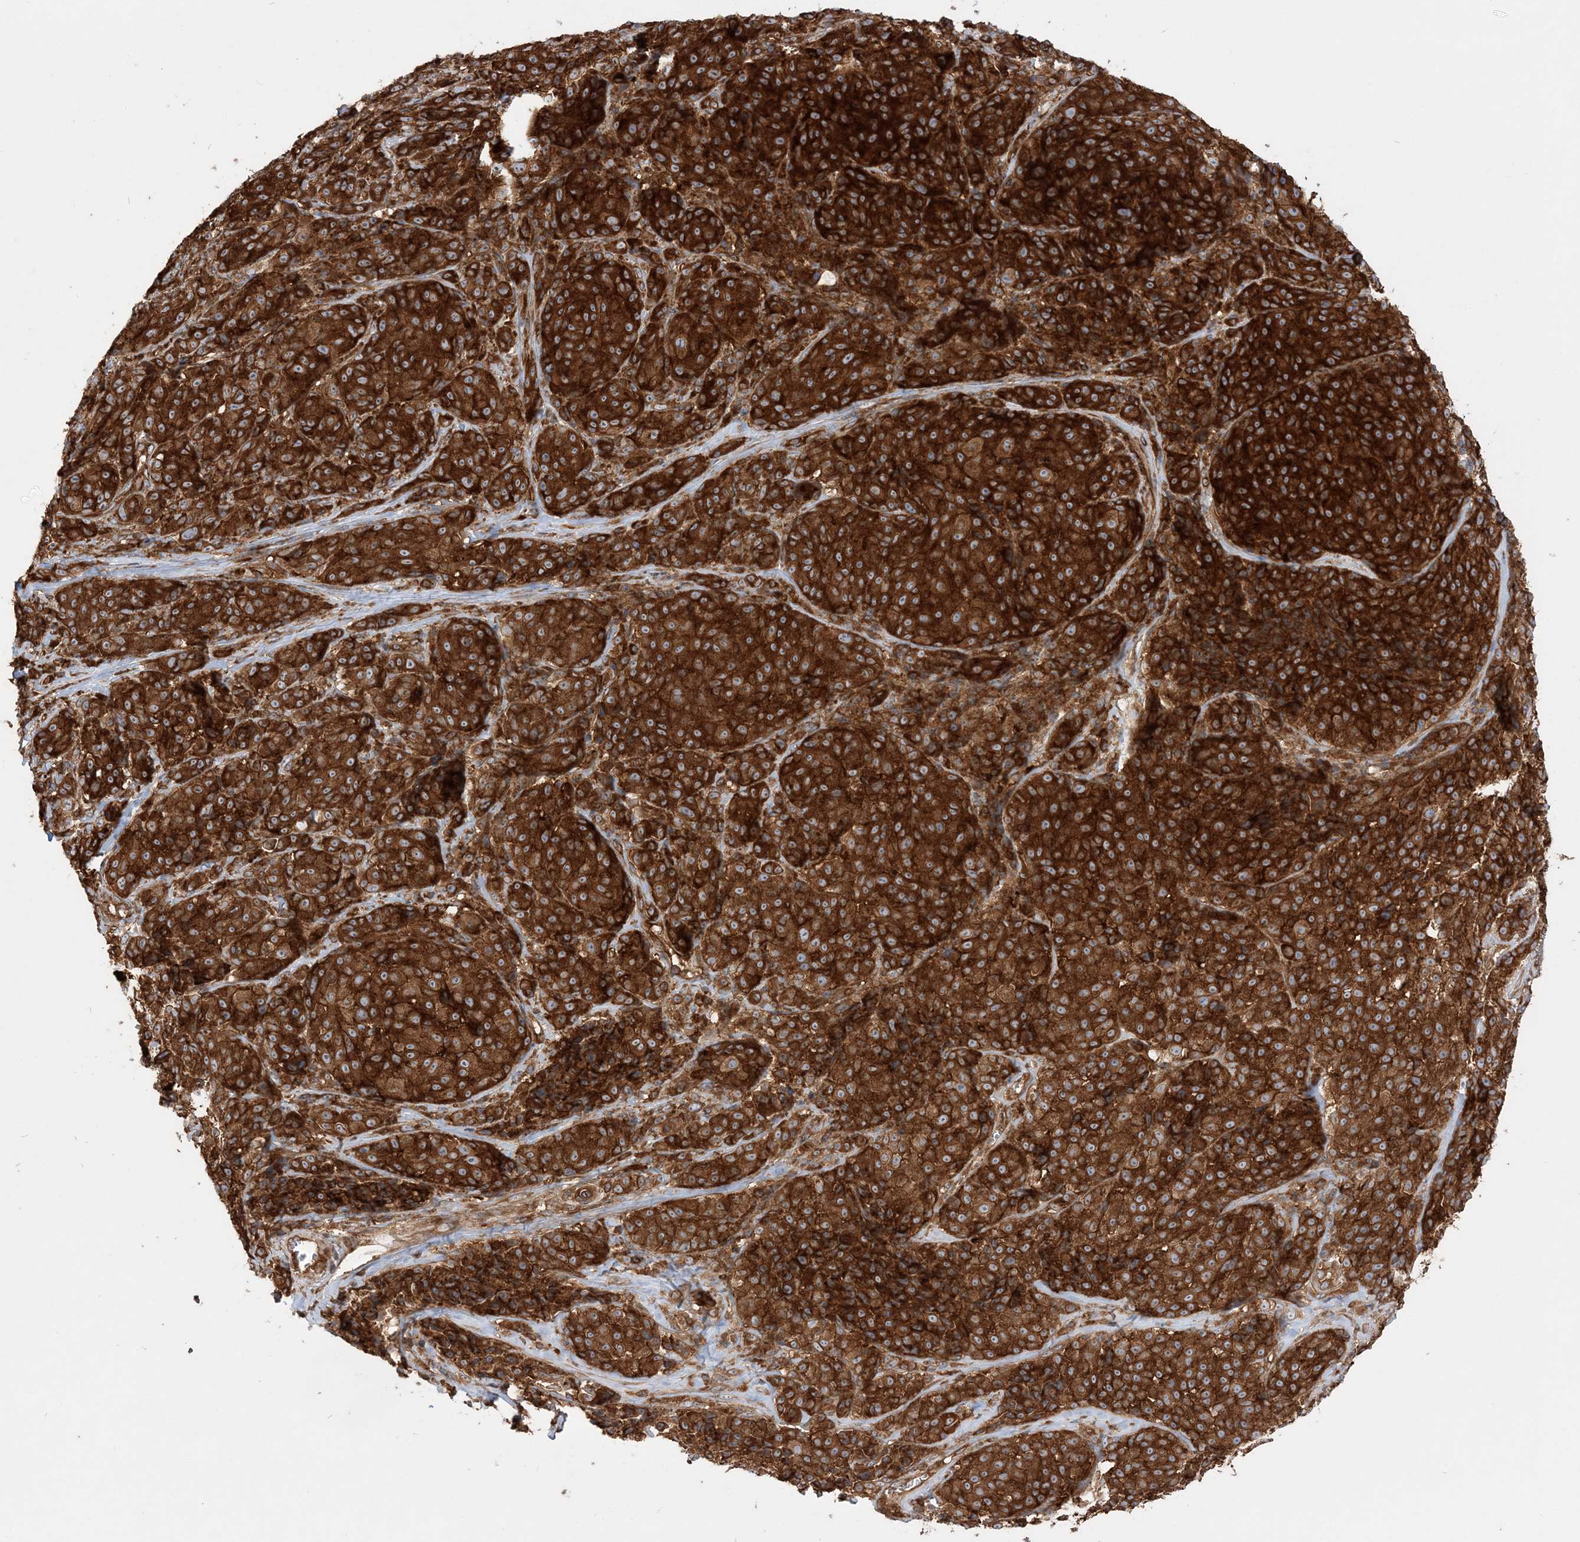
{"staining": {"intensity": "strong", "quantity": ">75%", "location": "cytoplasmic/membranous"}, "tissue": "melanoma", "cell_type": "Tumor cells", "image_type": "cancer", "snomed": [{"axis": "morphology", "description": "Malignant melanoma, NOS"}, {"axis": "topography", "description": "Skin"}], "caption": "A brown stain shows strong cytoplasmic/membranous positivity of a protein in human melanoma tumor cells. (IHC, brightfield microscopy, high magnification).", "gene": "TBC1D5", "patient": {"sex": "male", "age": 73}}